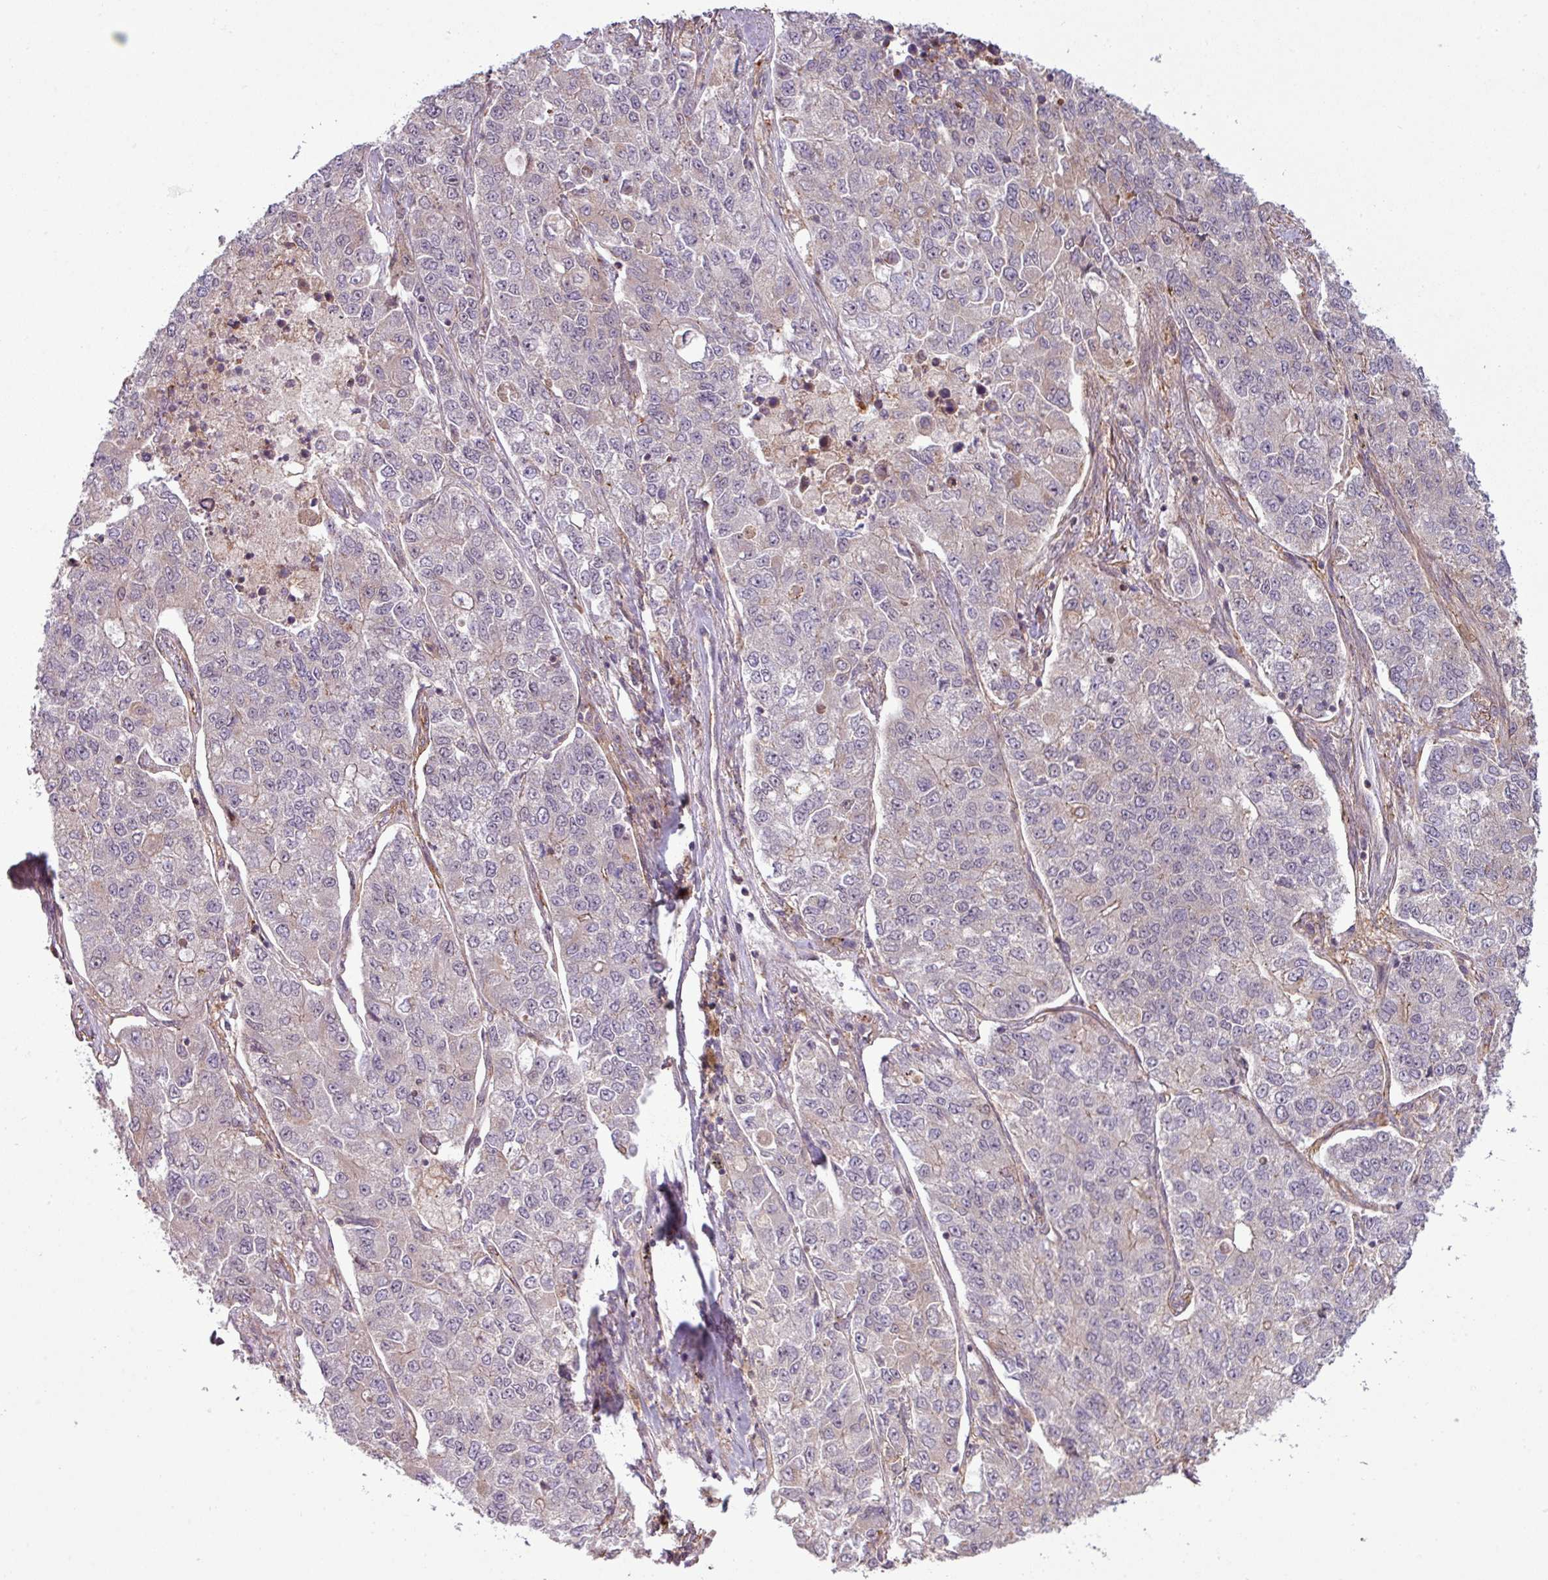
{"staining": {"intensity": "negative", "quantity": "none", "location": "none"}, "tissue": "lung cancer", "cell_type": "Tumor cells", "image_type": "cancer", "snomed": [{"axis": "morphology", "description": "Adenocarcinoma, NOS"}, {"axis": "topography", "description": "Lung"}], "caption": "Photomicrograph shows no significant protein positivity in tumor cells of lung cancer (adenocarcinoma).", "gene": "ZC2HC1C", "patient": {"sex": "male", "age": 49}}